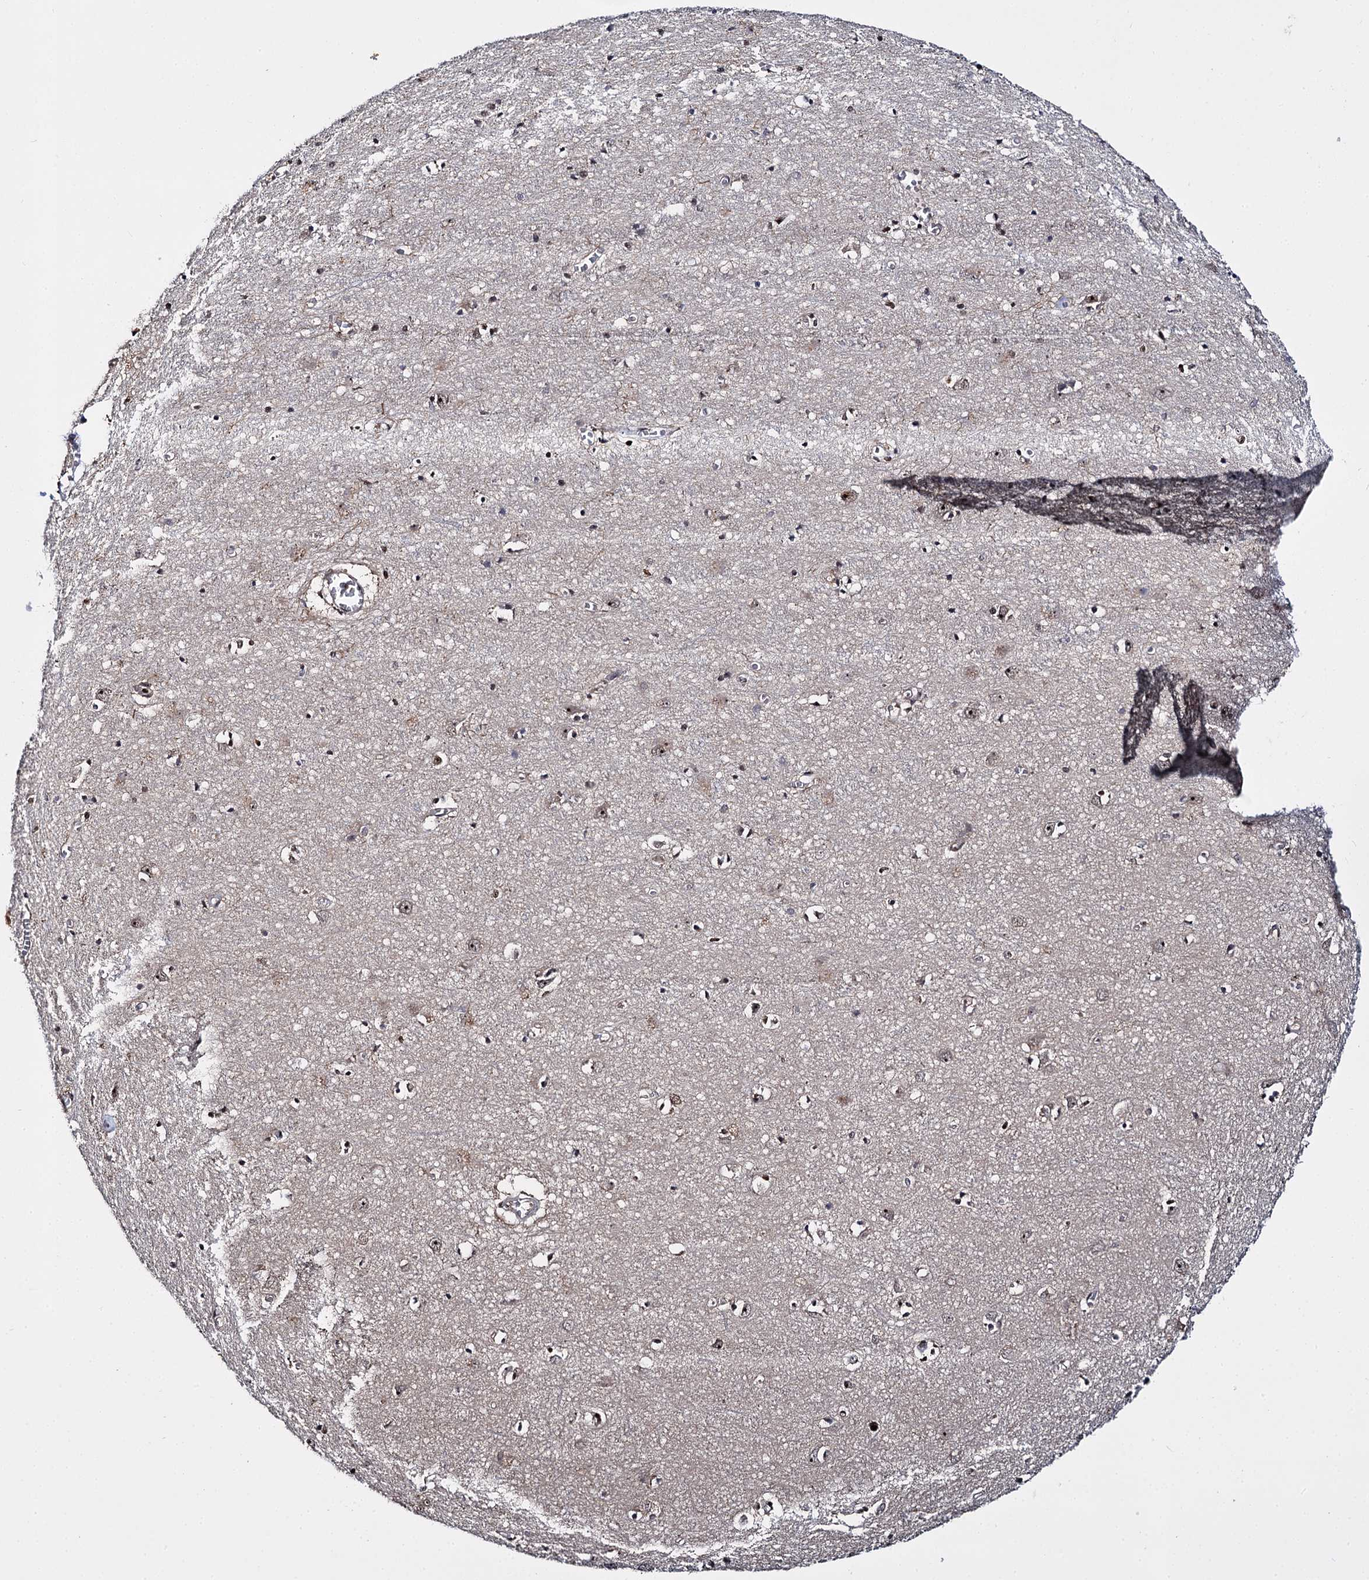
{"staining": {"intensity": "weak", "quantity": "25%-75%", "location": "cytoplasmic/membranous,nuclear"}, "tissue": "cerebral cortex", "cell_type": "Endothelial cells", "image_type": "normal", "snomed": [{"axis": "morphology", "description": "Normal tissue, NOS"}, {"axis": "topography", "description": "Cerebral cortex"}], "caption": "Immunohistochemical staining of unremarkable human cerebral cortex exhibits weak cytoplasmic/membranous,nuclear protein positivity in approximately 25%-75% of endothelial cells. The staining was performed using DAB (3,3'-diaminobenzidine) to visualize the protein expression in brown, while the nuclei were stained in blue with hematoxylin (Magnification: 20x).", "gene": "SUPT20H", "patient": {"sex": "female", "age": 64}}